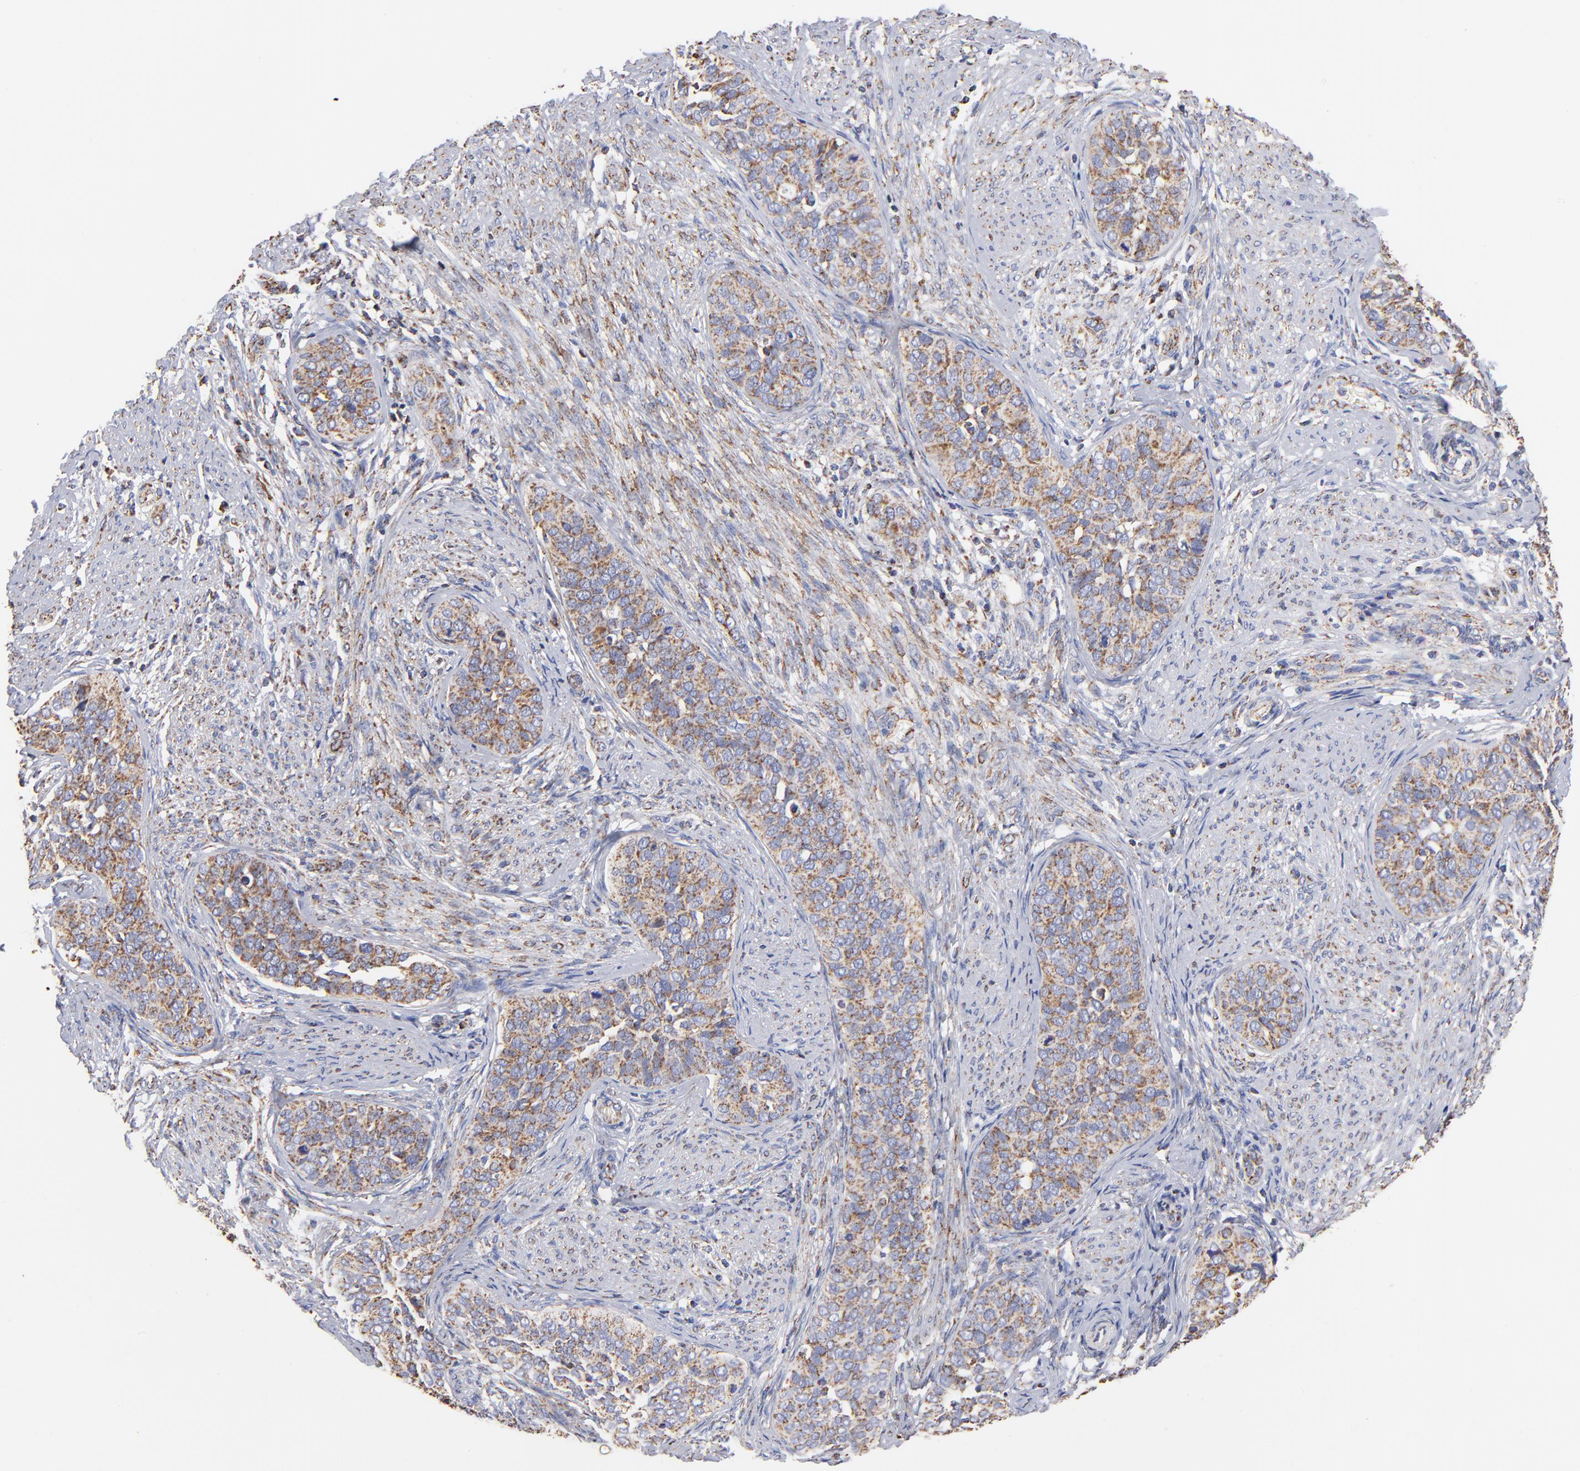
{"staining": {"intensity": "moderate", "quantity": ">75%", "location": "cytoplasmic/membranous"}, "tissue": "cervical cancer", "cell_type": "Tumor cells", "image_type": "cancer", "snomed": [{"axis": "morphology", "description": "Squamous cell carcinoma, NOS"}, {"axis": "topography", "description": "Cervix"}], "caption": "Moderate cytoplasmic/membranous expression for a protein is appreciated in approximately >75% of tumor cells of cervical cancer (squamous cell carcinoma) using immunohistochemistry (IHC).", "gene": "PHB1", "patient": {"sex": "female", "age": 31}}